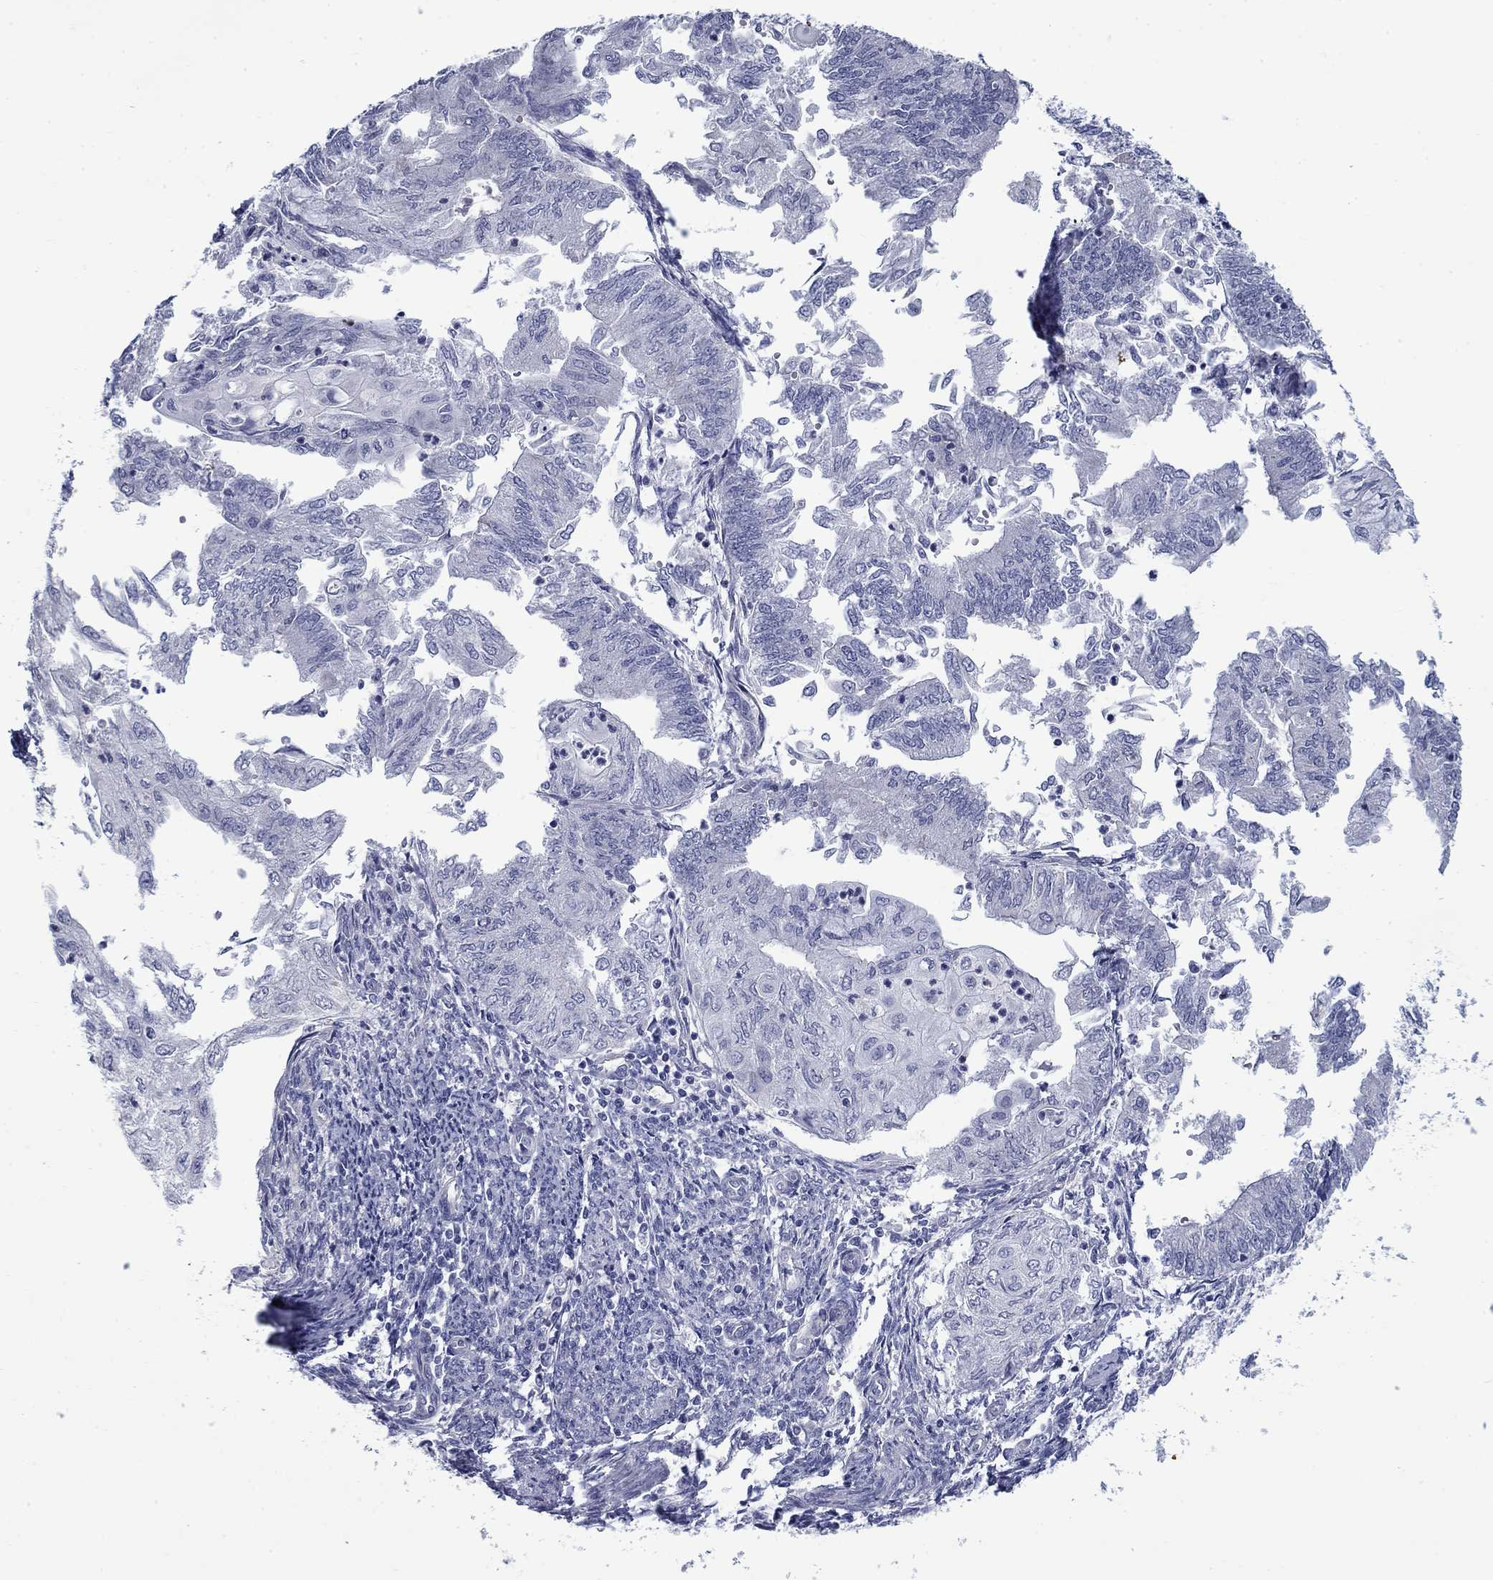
{"staining": {"intensity": "negative", "quantity": "none", "location": "none"}, "tissue": "endometrial cancer", "cell_type": "Tumor cells", "image_type": "cancer", "snomed": [{"axis": "morphology", "description": "Adenocarcinoma, NOS"}, {"axis": "topography", "description": "Endometrium"}], "caption": "The photomicrograph reveals no staining of tumor cells in endometrial adenocarcinoma.", "gene": "FXR1", "patient": {"sex": "female", "age": 59}}